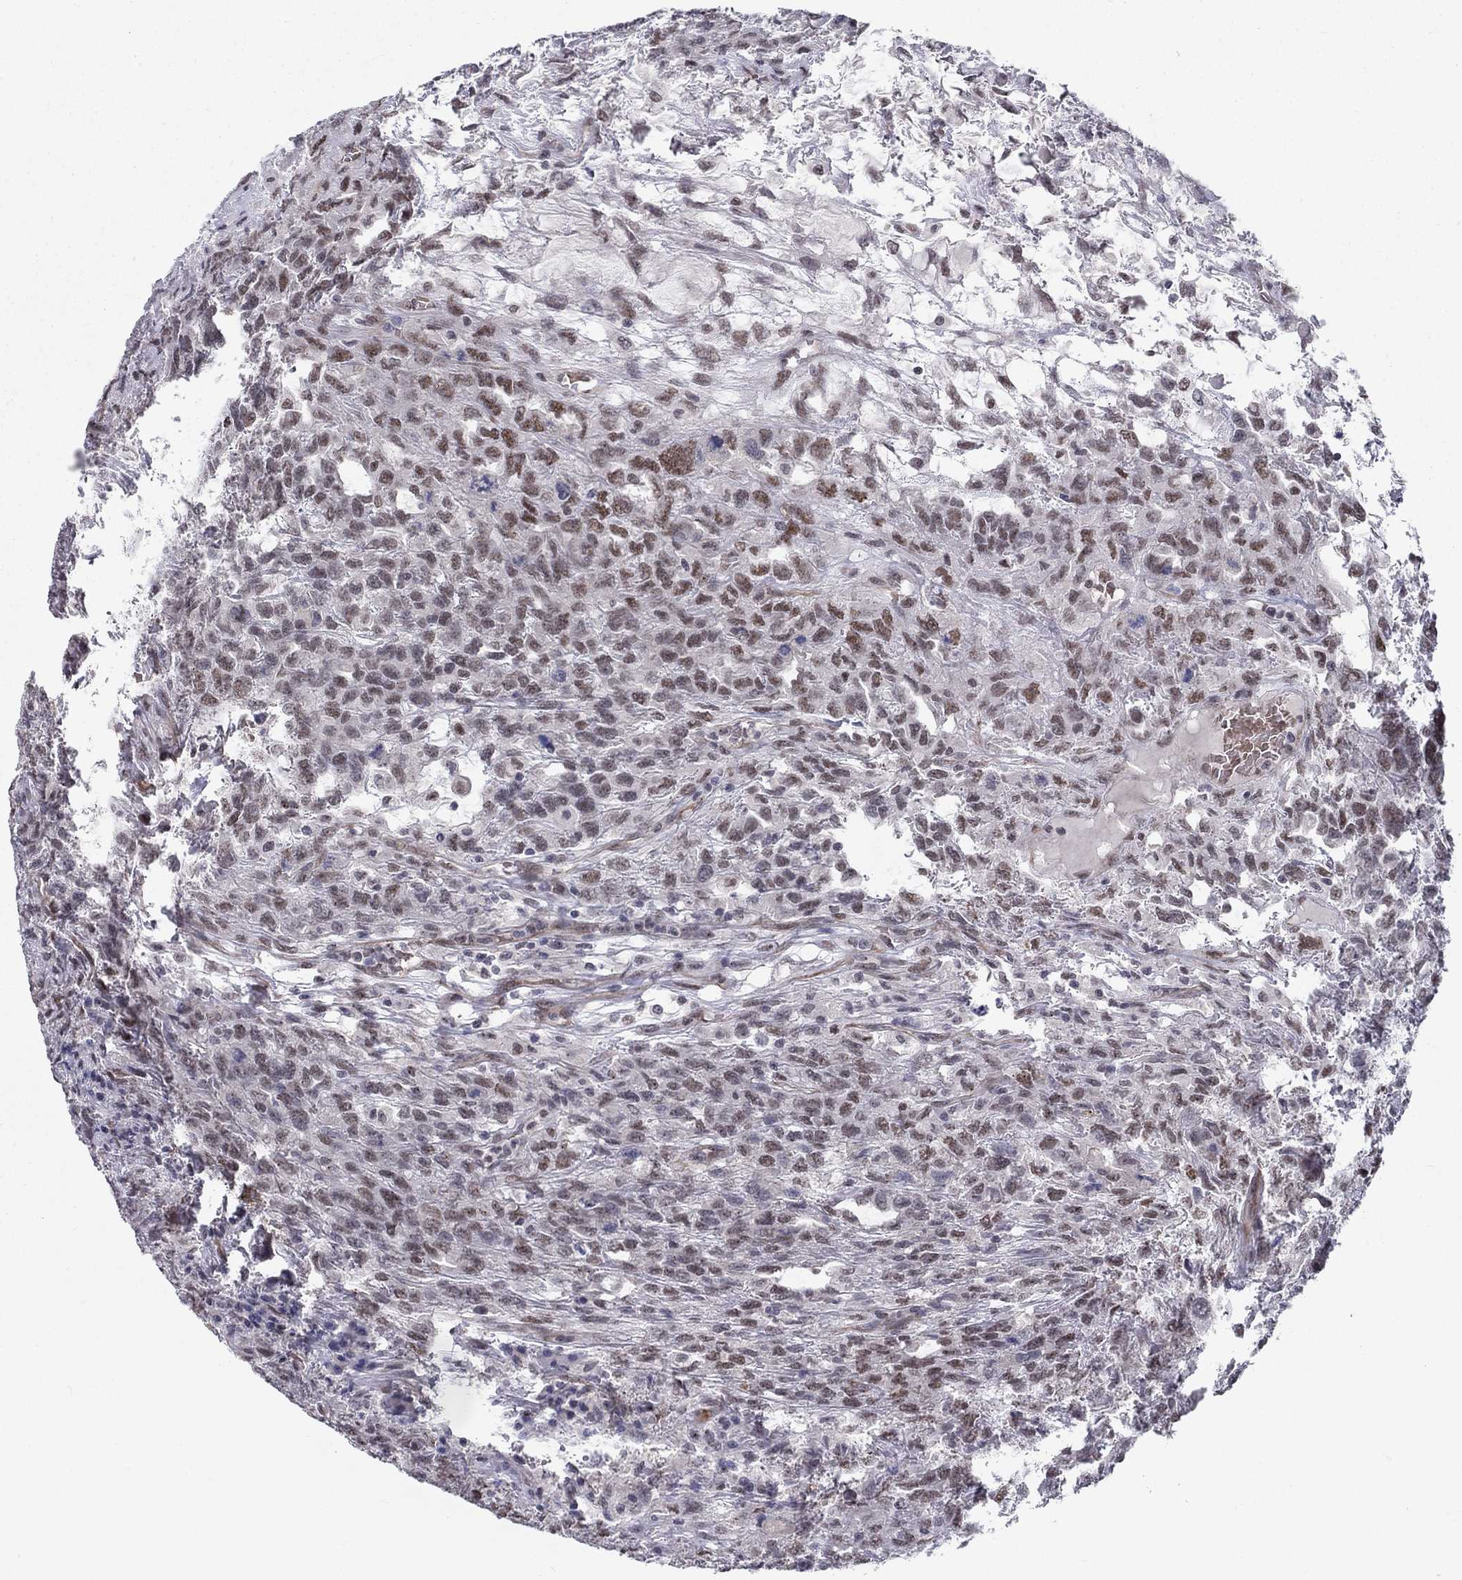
{"staining": {"intensity": "moderate", "quantity": "25%-75%", "location": "nuclear"}, "tissue": "testis cancer", "cell_type": "Tumor cells", "image_type": "cancer", "snomed": [{"axis": "morphology", "description": "Seminoma, NOS"}, {"axis": "topography", "description": "Testis"}], "caption": "The immunohistochemical stain shows moderate nuclear staining in tumor cells of testis cancer tissue.", "gene": "ZBED1", "patient": {"sex": "male", "age": 52}}